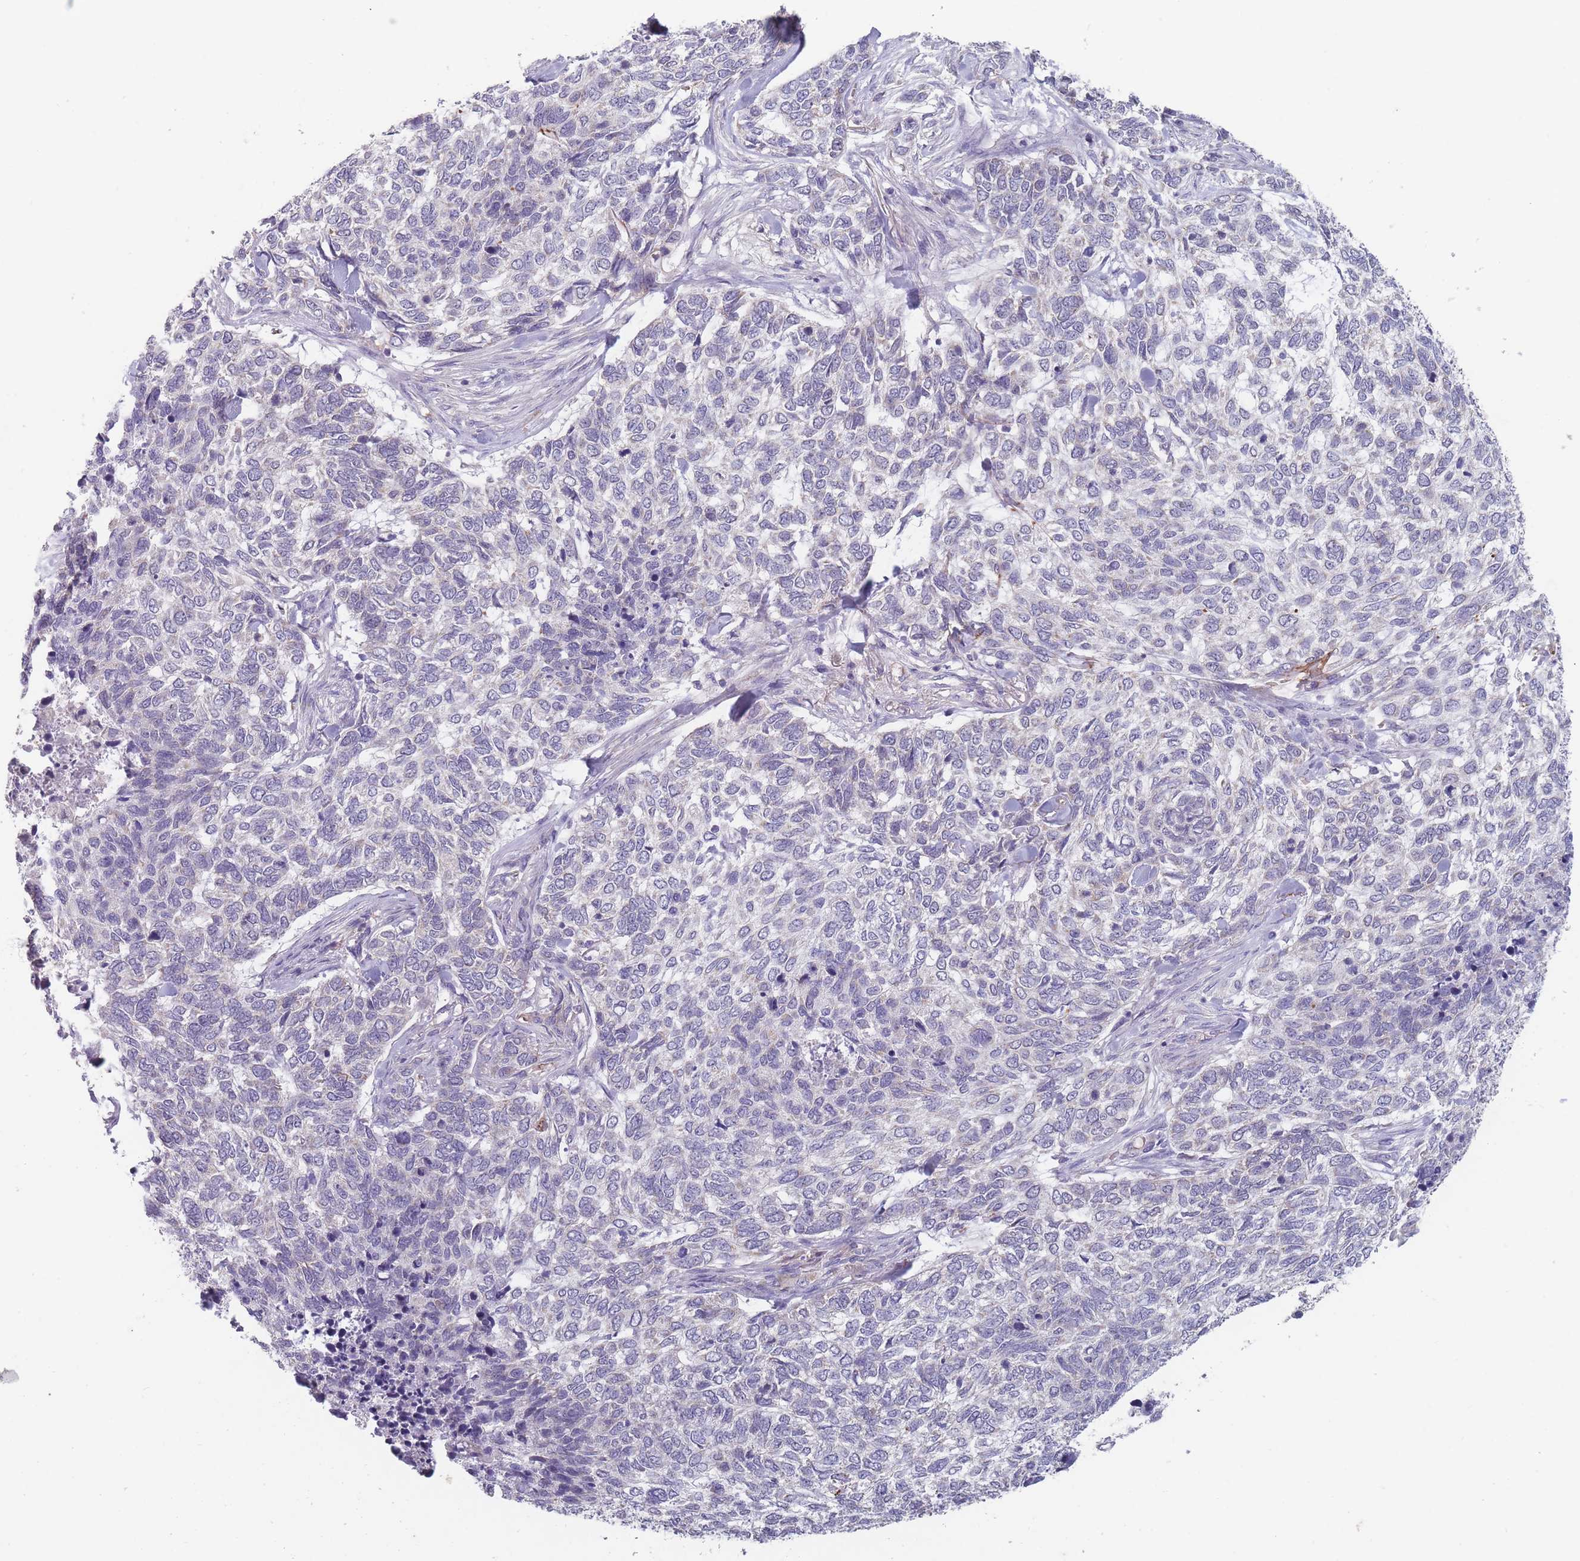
{"staining": {"intensity": "negative", "quantity": "none", "location": "none"}, "tissue": "skin cancer", "cell_type": "Tumor cells", "image_type": "cancer", "snomed": [{"axis": "morphology", "description": "Basal cell carcinoma"}, {"axis": "topography", "description": "Skin"}], "caption": "This micrograph is of skin cancer stained with IHC to label a protein in brown with the nuclei are counter-stained blue. There is no positivity in tumor cells.", "gene": "PEX7", "patient": {"sex": "female", "age": 65}}